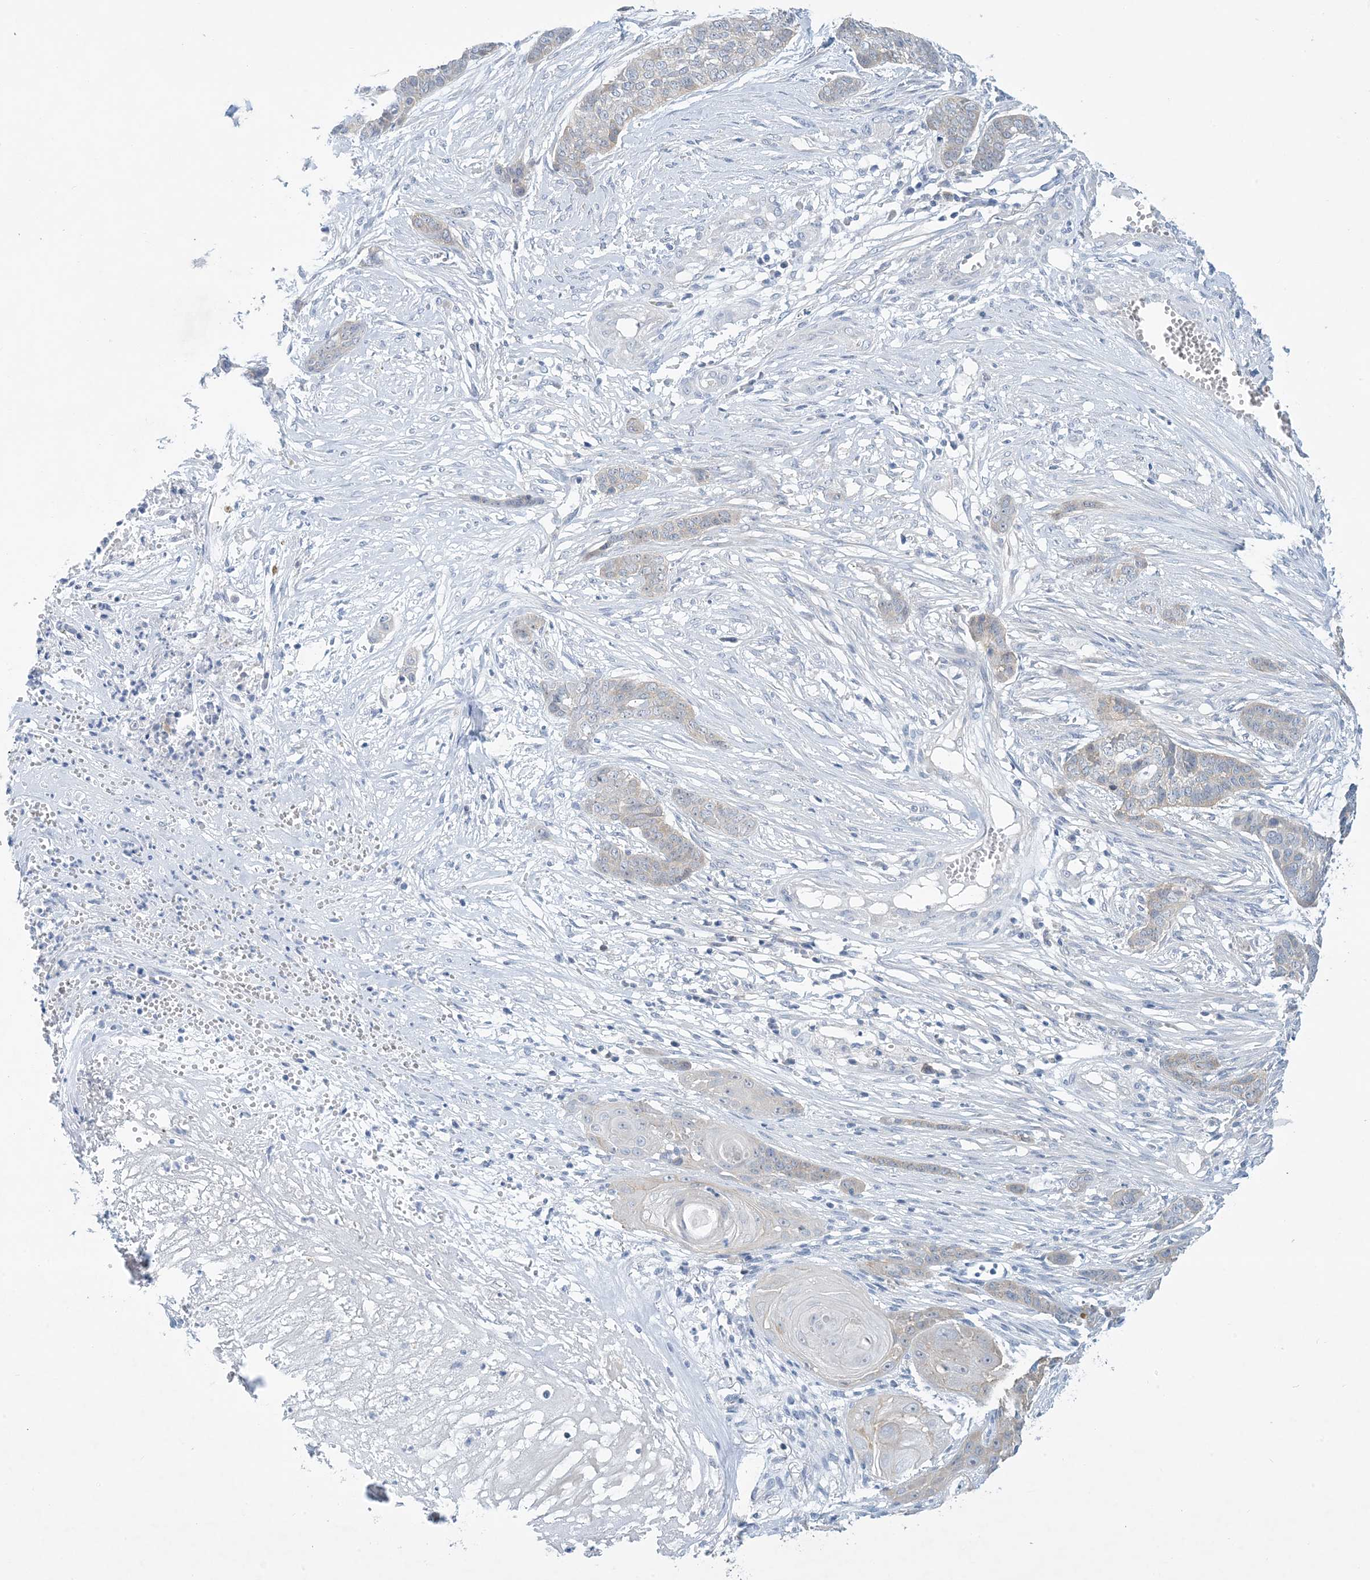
{"staining": {"intensity": "negative", "quantity": "none", "location": "none"}, "tissue": "skin cancer", "cell_type": "Tumor cells", "image_type": "cancer", "snomed": [{"axis": "morphology", "description": "Basal cell carcinoma"}, {"axis": "topography", "description": "Skin"}], "caption": "Protein analysis of skin cancer (basal cell carcinoma) displays no significant staining in tumor cells.", "gene": "MRPS18A", "patient": {"sex": "female", "age": 64}}